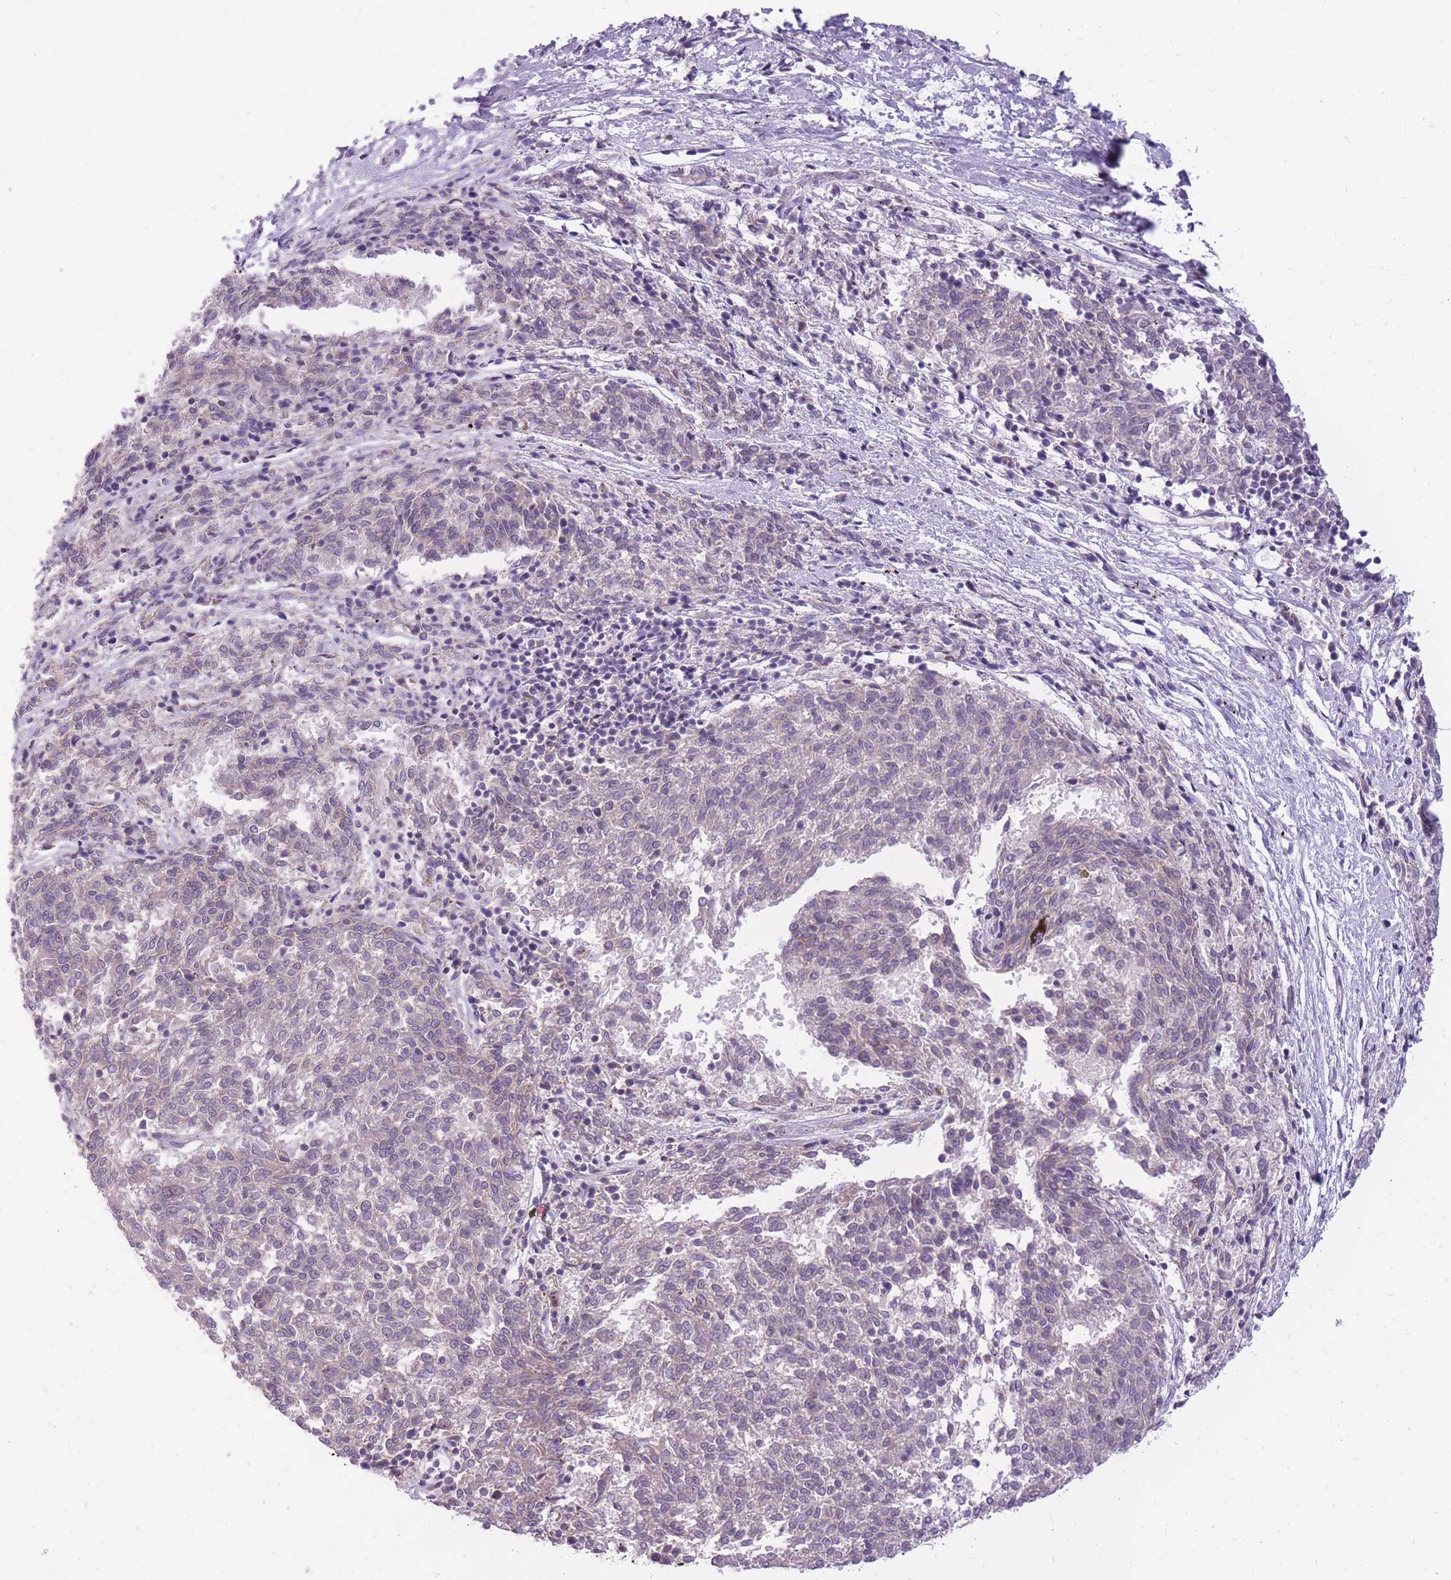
{"staining": {"intensity": "weak", "quantity": "<25%", "location": "nuclear"}, "tissue": "melanoma", "cell_type": "Tumor cells", "image_type": "cancer", "snomed": [{"axis": "morphology", "description": "Malignant melanoma, NOS"}, {"axis": "topography", "description": "Skin"}], "caption": "Immunohistochemical staining of melanoma demonstrates no significant expression in tumor cells. Nuclei are stained in blue.", "gene": "TIGD1", "patient": {"sex": "female", "age": 72}}